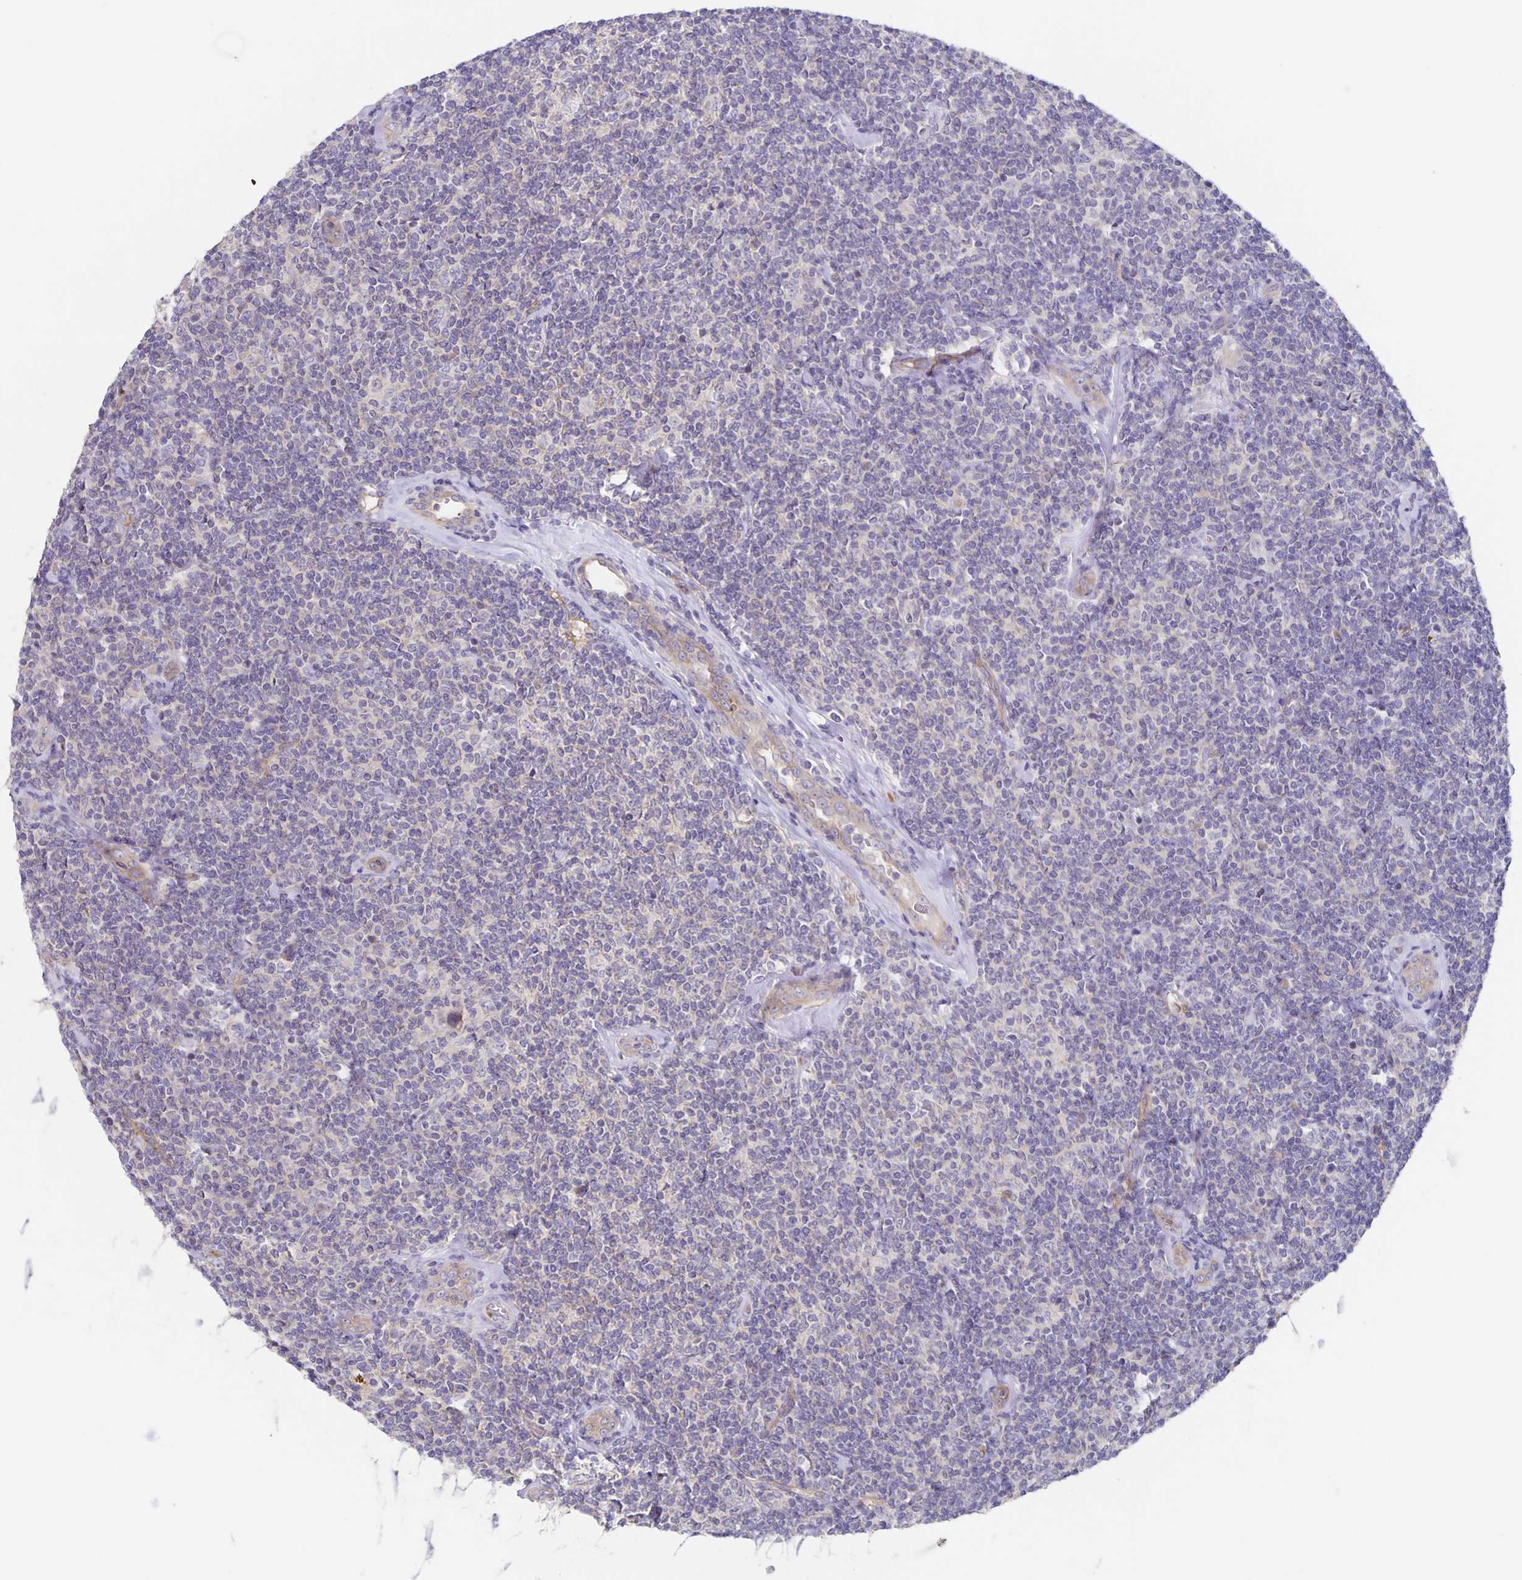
{"staining": {"intensity": "negative", "quantity": "none", "location": "none"}, "tissue": "lymphoma", "cell_type": "Tumor cells", "image_type": "cancer", "snomed": [{"axis": "morphology", "description": "Malignant lymphoma, non-Hodgkin's type, Low grade"}, {"axis": "topography", "description": "Lymph node"}], "caption": "The image exhibits no significant positivity in tumor cells of lymphoma.", "gene": "ITGA2", "patient": {"sex": "female", "age": 56}}